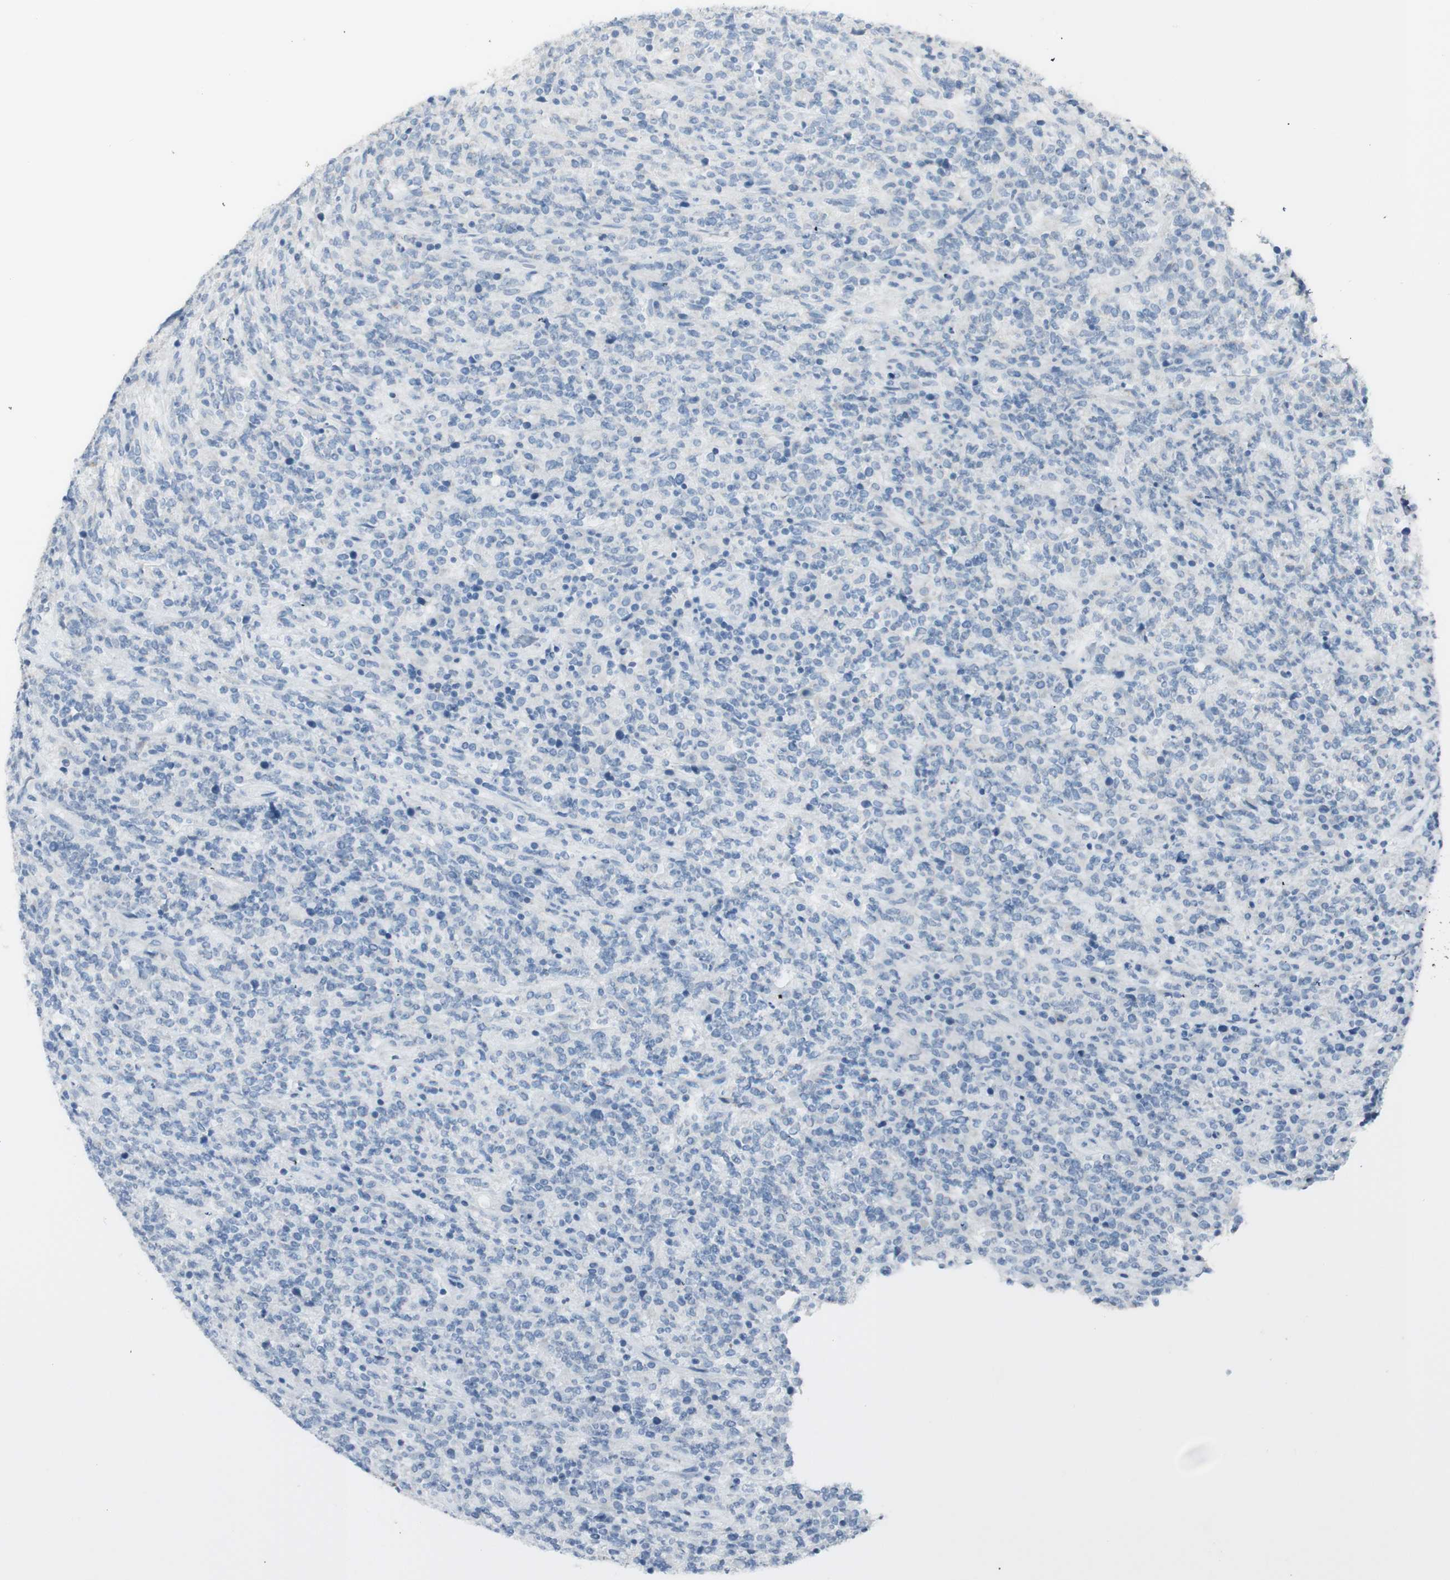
{"staining": {"intensity": "negative", "quantity": "none", "location": "none"}, "tissue": "lymphoma", "cell_type": "Tumor cells", "image_type": "cancer", "snomed": [{"axis": "morphology", "description": "Malignant lymphoma, non-Hodgkin's type, High grade"}, {"axis": "topography", "description": "Soft tissue"}], "caption": "The immunohistochemistry histopathology image has no significant positivity in tumor cells of lymphoma tissue.", "gene": "ART3", "patient": {"sex": "male", "age": 18}}